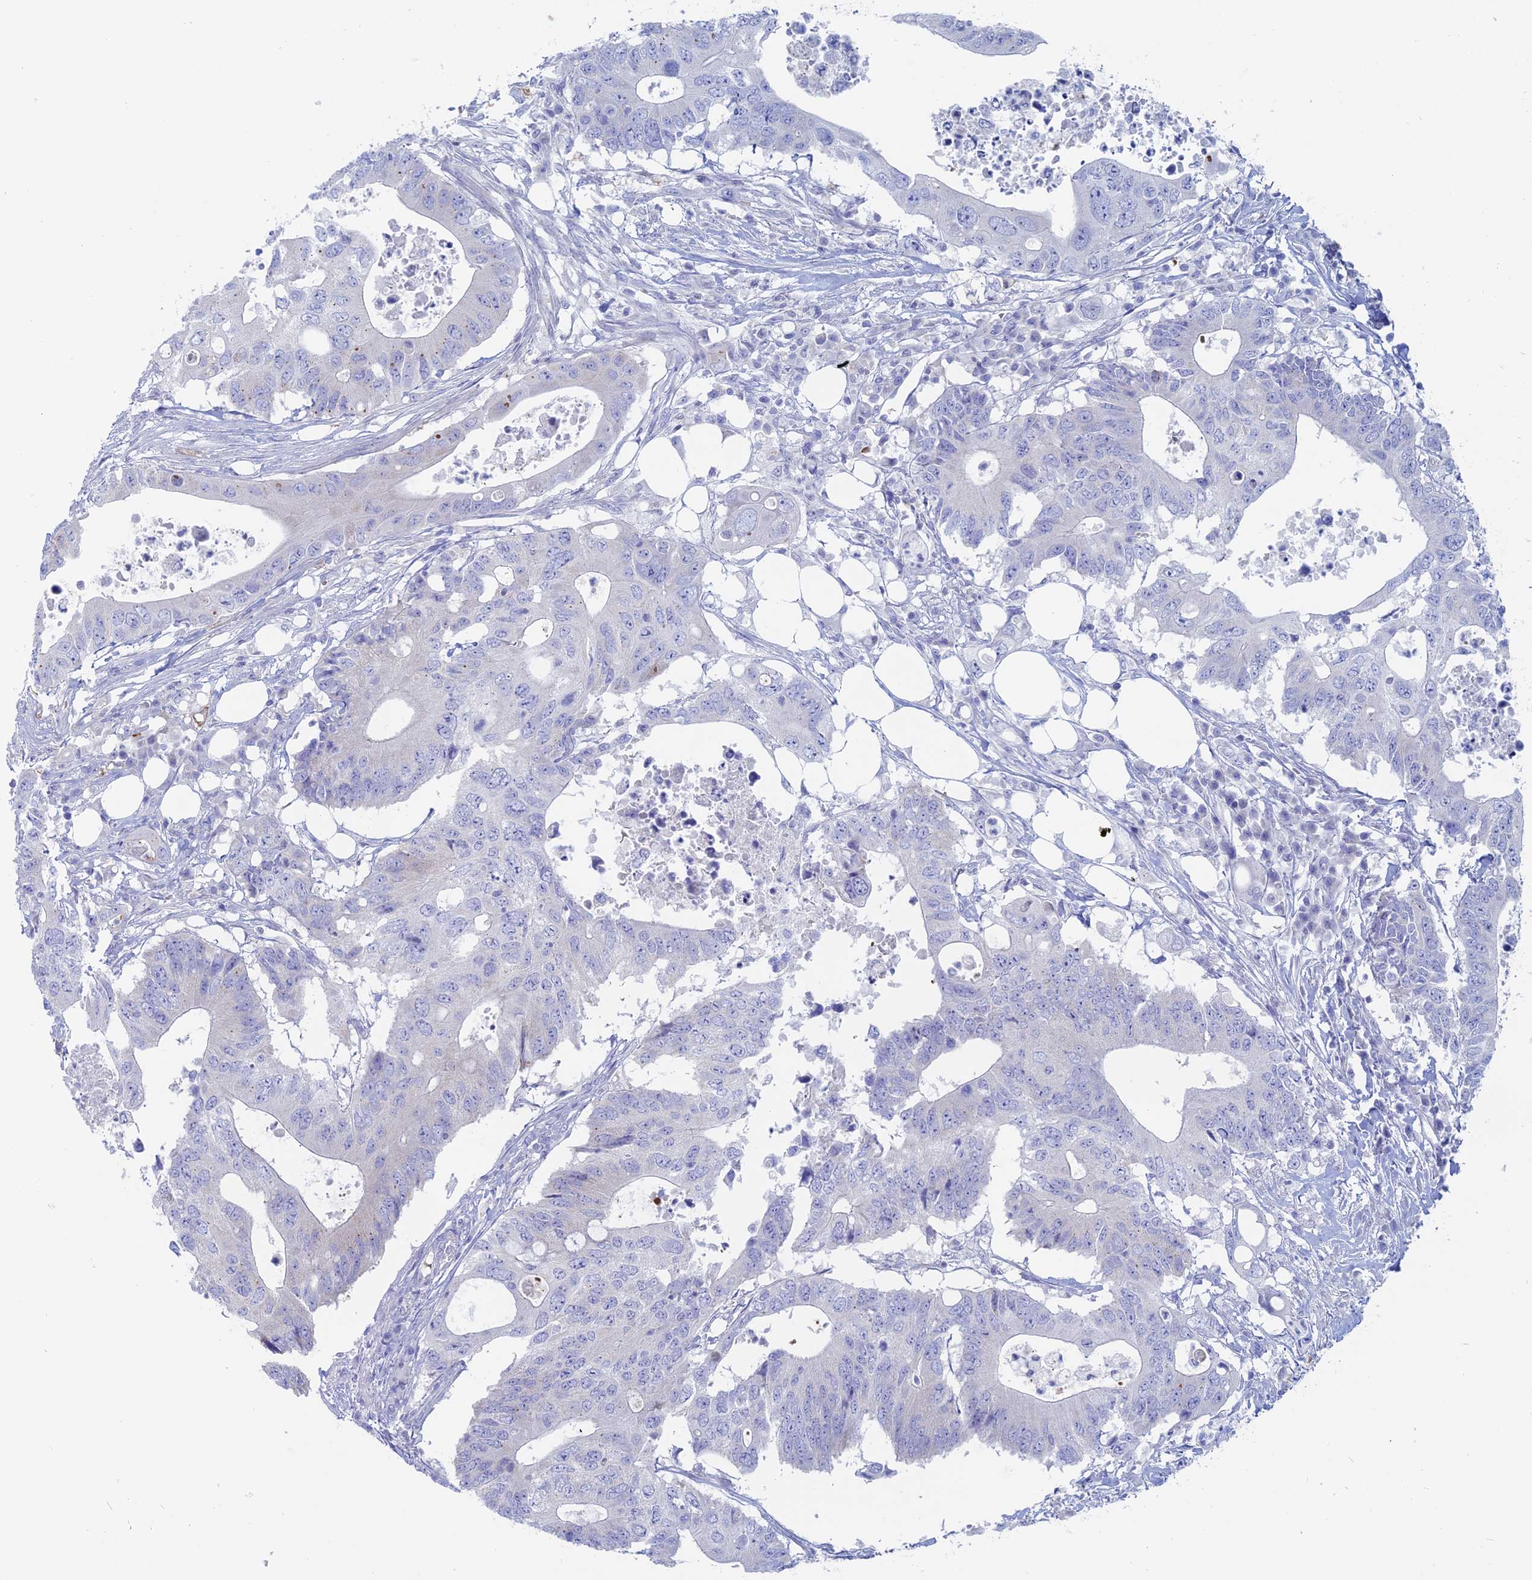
{"staining": {"intensity": "negative", "quantity": "none", "location": "none"}, "tissue": "colorectal cancer", "cell_type": "Tumor cells", "image_type": "cancer", "snomed": [{"axis": "morphology", "description": "Adenocarcinoma, NOS"}, {"axis": "topography", "description": "Colon"}], "caption": "An IHC image of colorectal cancer (adenocarcinoma) is shown. There is no staining in tumor cells of colorectal cancer (adenocarcinoma). (Immunohistochemistry, brightfield microscopy, high magnification).", "gene": "TBC1D30", "patient": {"sex": "male", "age": 71}}